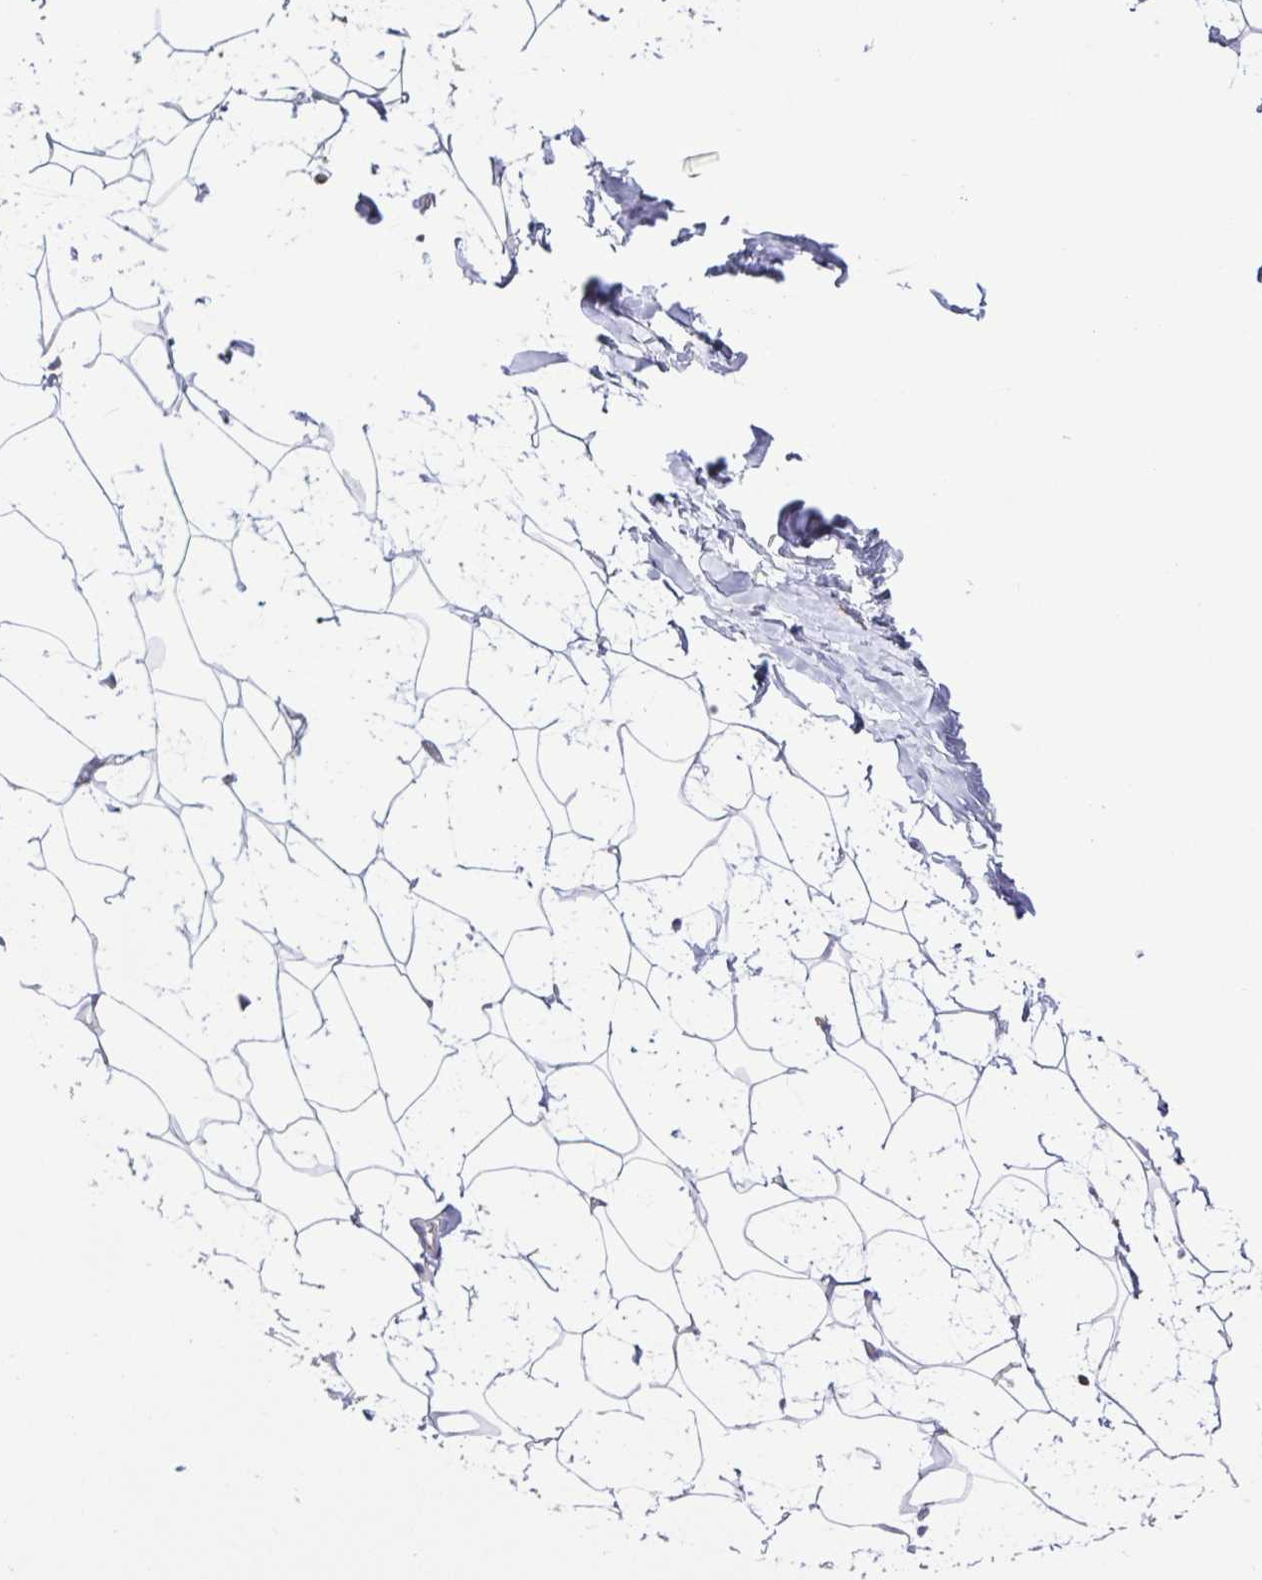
{"staining": {"intensity": "negative", "quantity": "none", "location": "none"}, "tissue": "breast", "cell_type": "Adipocytes", "image_type": "normal", "snomed": [{"axis": "morphology", "description": "Normal tissue, NOS"}, {"axis": "topography", "description": "Breast"}], "caption": "High power microscopy micrograph of an IHC photomicrograph of normal breast, revealing no significant positivity in adipocytes. The staining was performed using DAB to visualize the protein expression in brown, while the nuclei were stained in blue with hematoxylin (Magnification: 20x).", "gene": "UBE2Q1", "patient": {"sex": "female", "age": 32}}